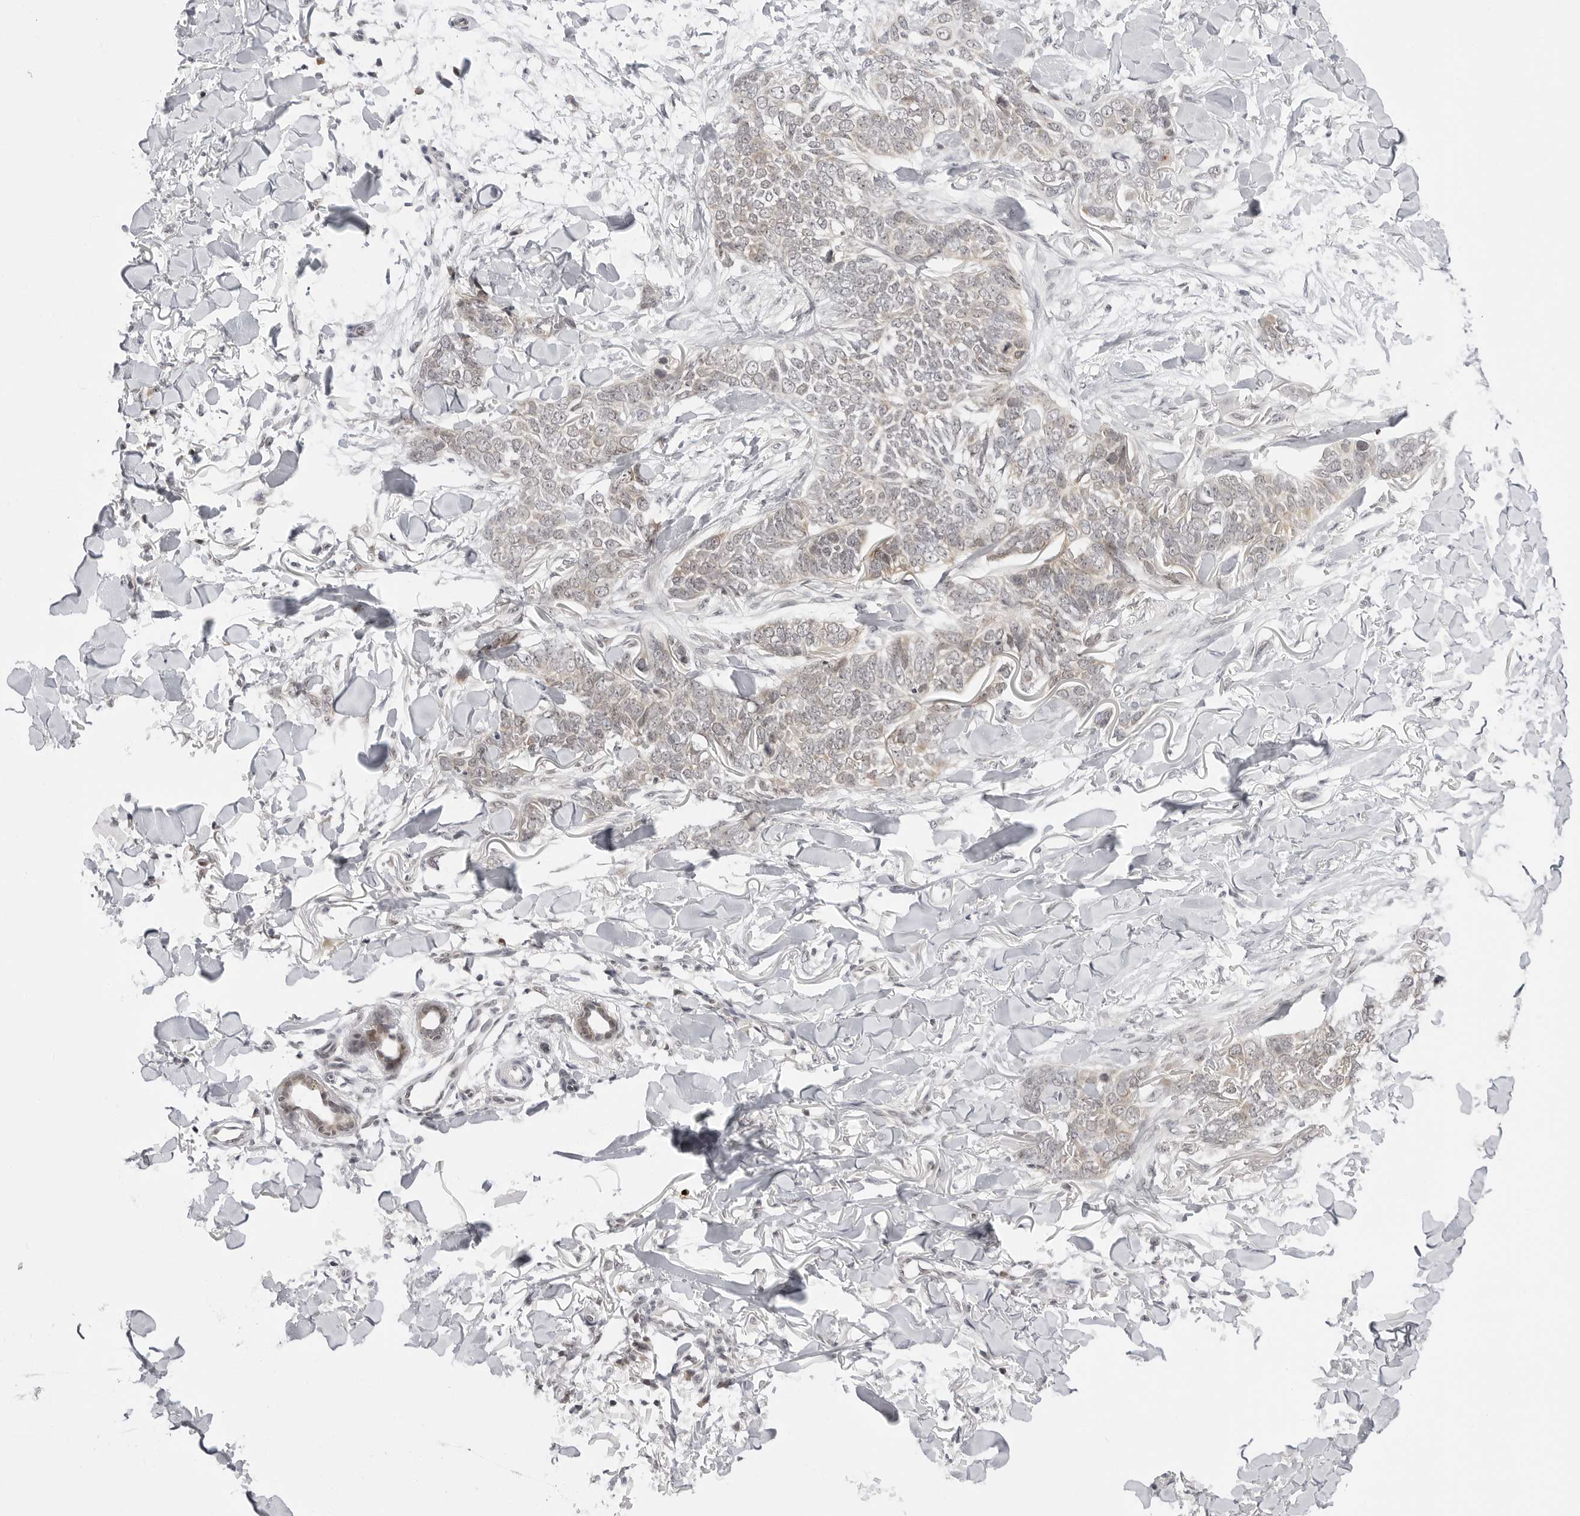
{"staining": {"intensity": "weak", "quantity": "<25%", "location": "cytoplasmic/membranous"}, "tissue": "skin cancer", "cell_type": "Tumor cells", "image_type": "cancer", "snomed": [{"axis": "morphology", "description": "Normal tissue, NOS"}, {"axis": "morphology", "description": "Basal cell carcinoma"}, {"axis": "topography", "description": "Skin"}], "caption": "Tumor cells show no significant positivity in skin cancer (basal cell carcinoma). (IHC, brightfield microscopy, high magnification).", "gene": "PPP2R5C", "patient": {"sex": "male", "age": 77}}